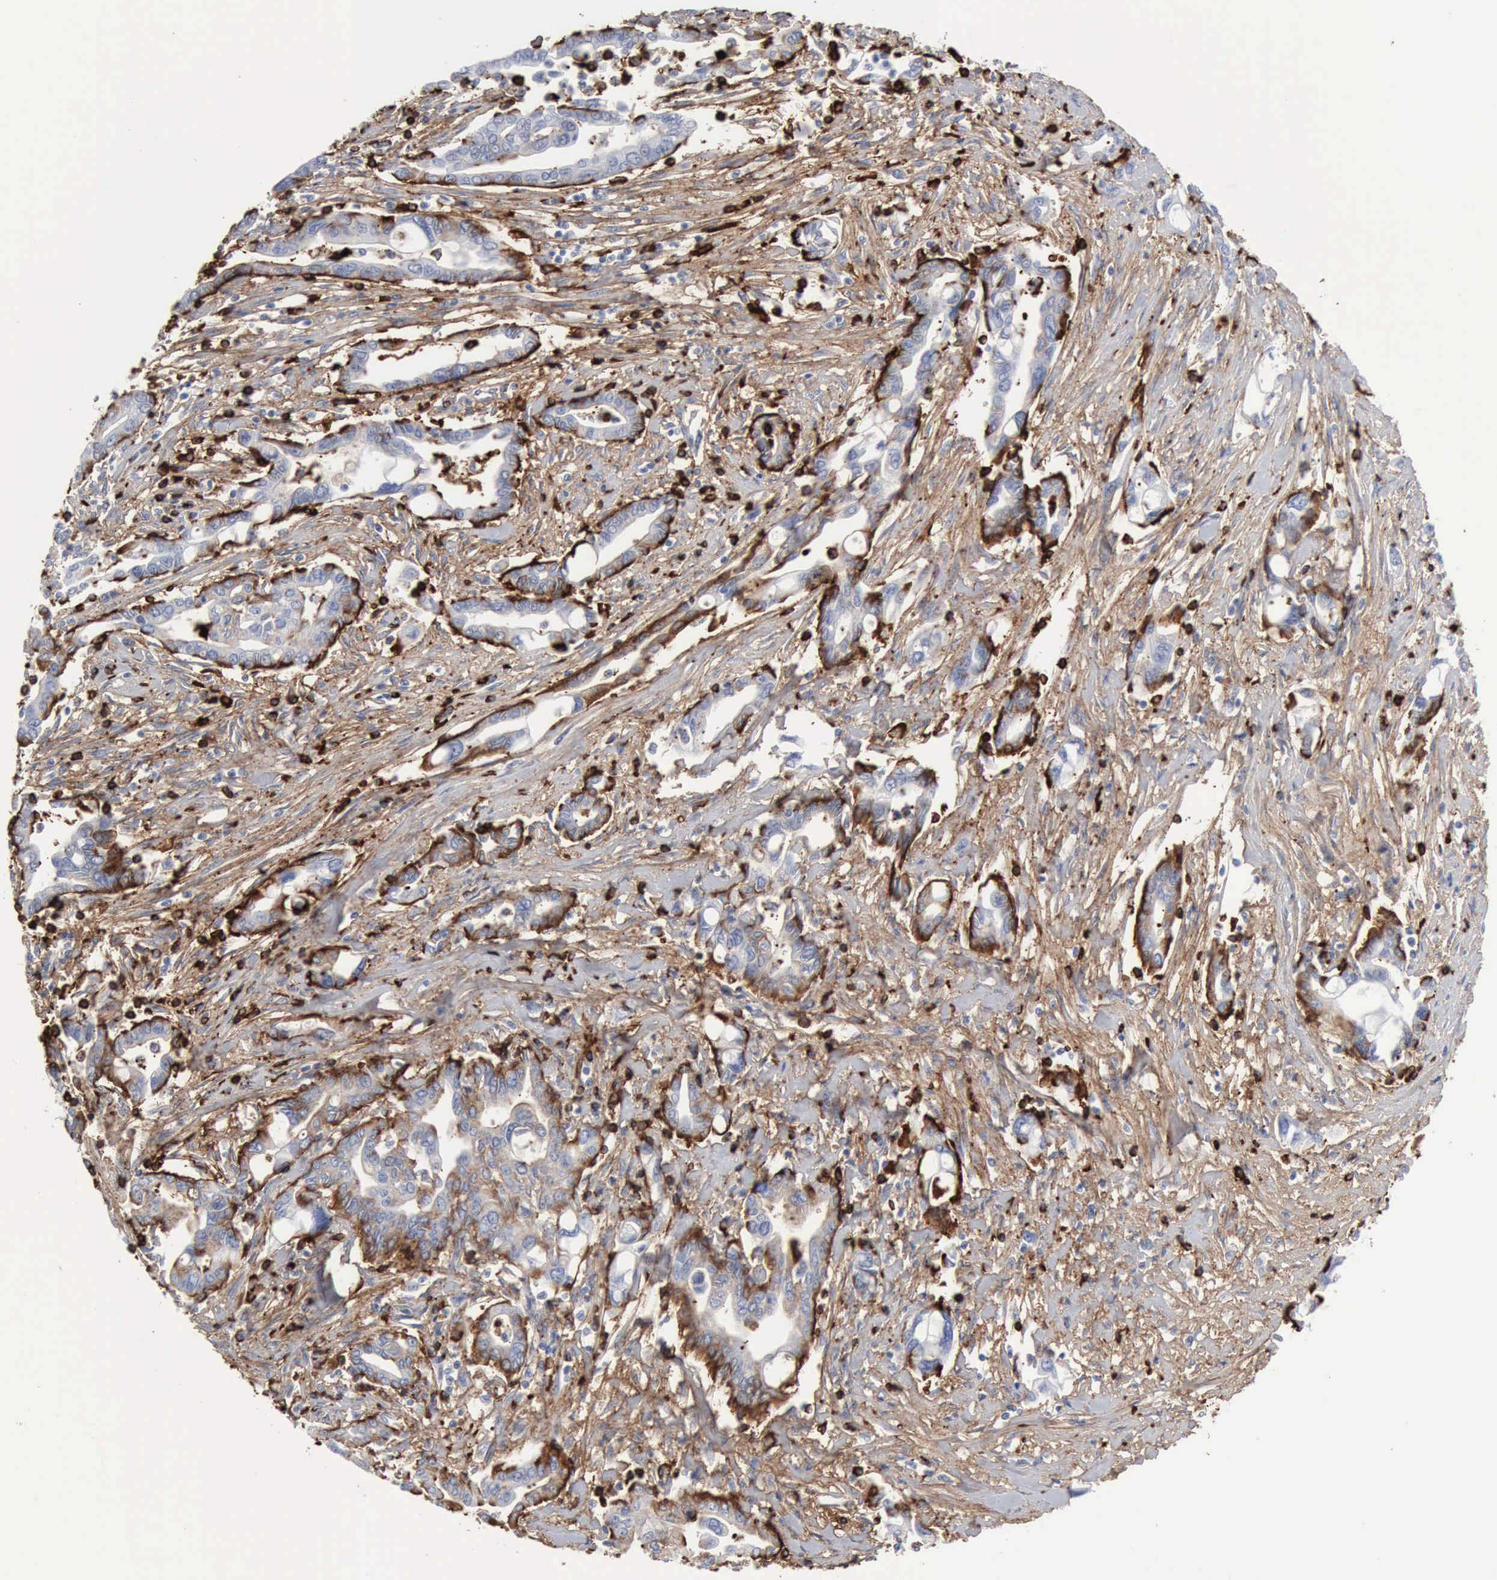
{"staining": {"intensity": "negative", "quantity": "none", "location": "none"}, "tissue": "pancreatic cancer", "cell_type": "Tumor cells", "image_type": "cancer", "snomed": [{"axis": "morphology", "description": "Adenocarcinoma, NOS"}, {"axis": "topography", "description": "Pancreas"}], "caption": "DAB immunohistochemical staining of pancreatic adenocarcinoma shows no significant staining in tumor cells.", "gene": "C4BPA", "patient": {"sex": "female", "age": 57}}